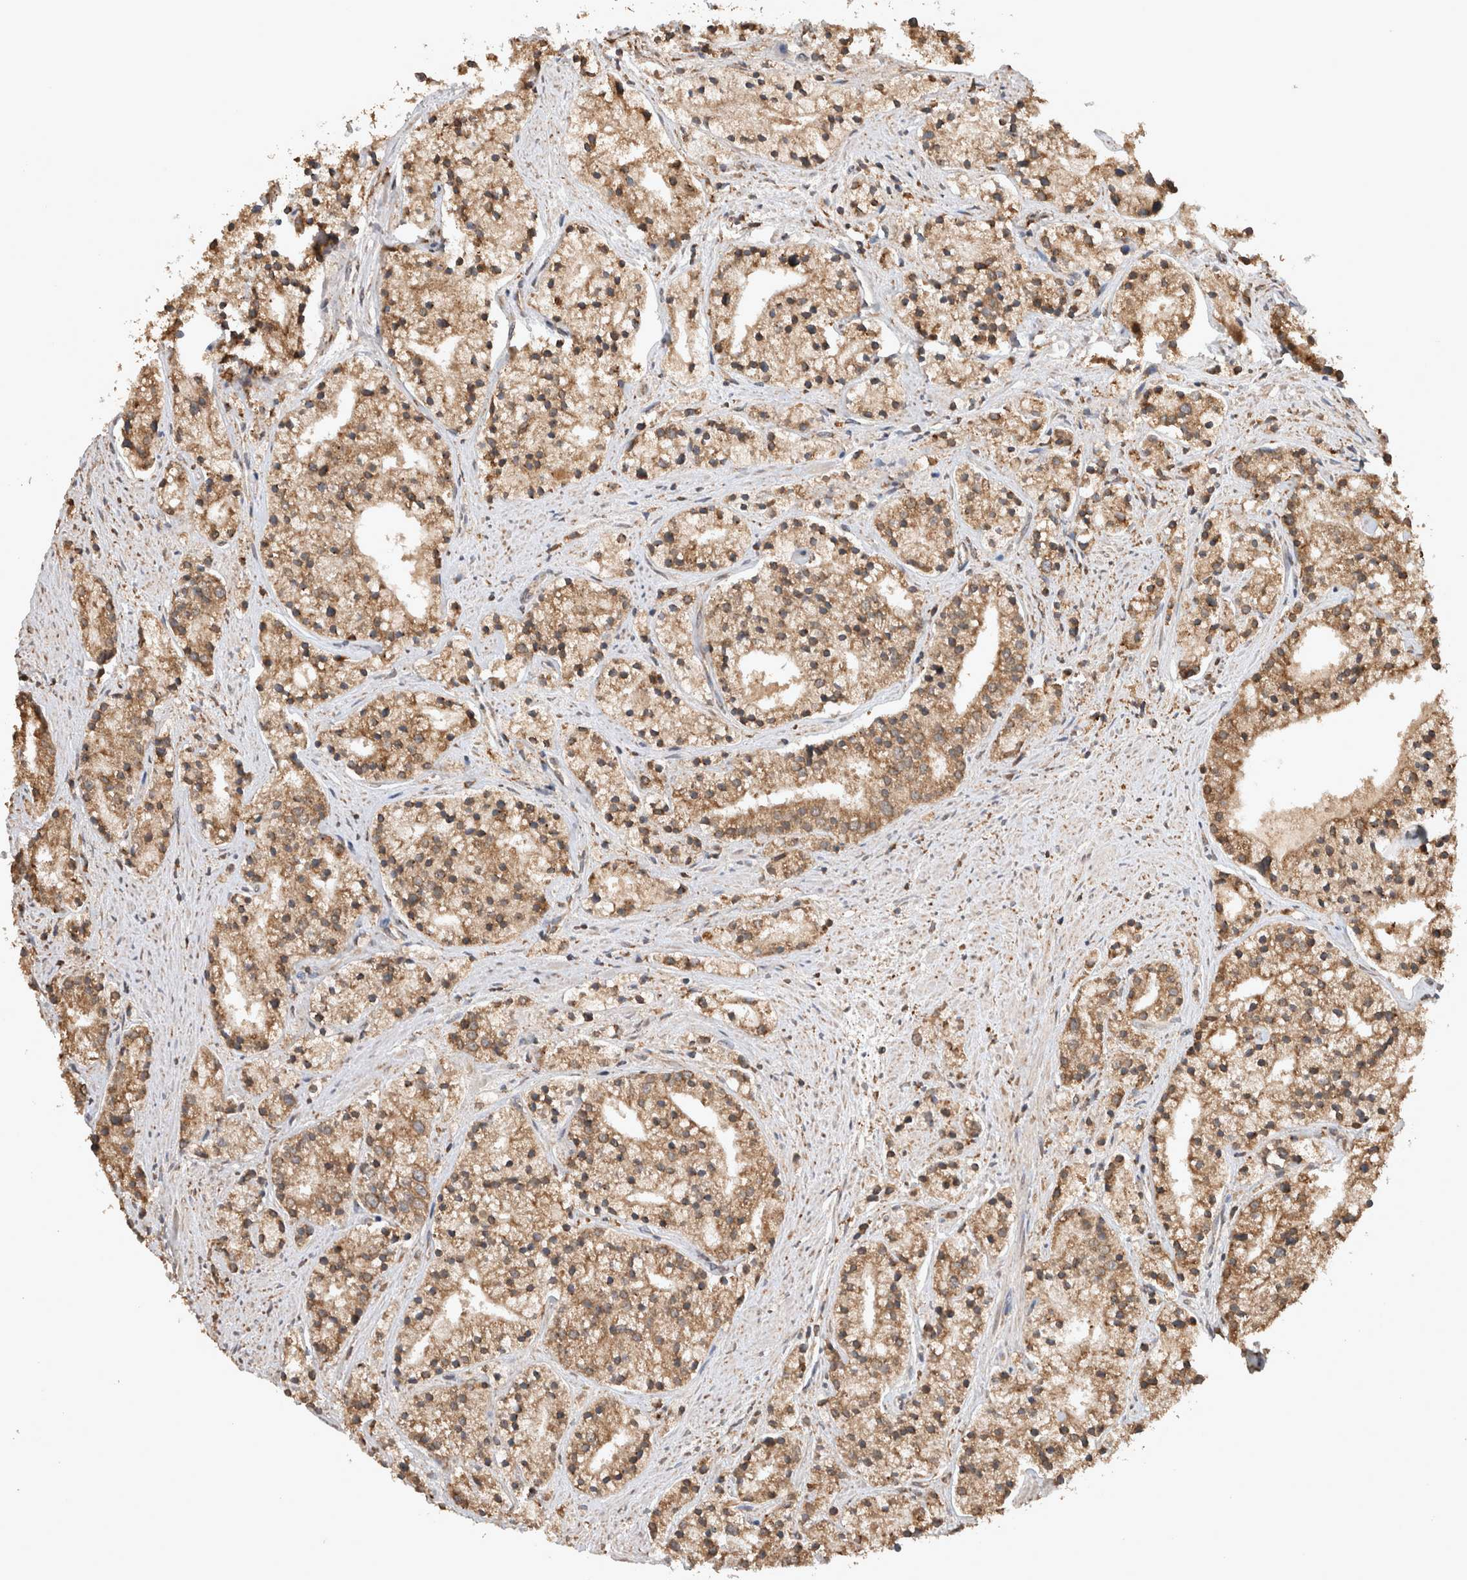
{"staining": {"intensity": "moderate", "quantity": ">75%", "location": "cytoplasmic/membranous"}, "tissue": "prostate cancer", "cell_type": "Tumor cells", "image_type": "cancer", "snomed": [{"axis": "morphology", "description": "Adenocarcinoma, High grade"}, {"axis": "topography", "description": "Prostate"}], "caption": "Tumor cells show medium levels of moderate cytoplasmic/membranous staining in about >75% of cells in human prostate adenocarcinoma (high-grade).", "gene": "OTUD7B", "patient": {"sex": "male", "age": 50}}